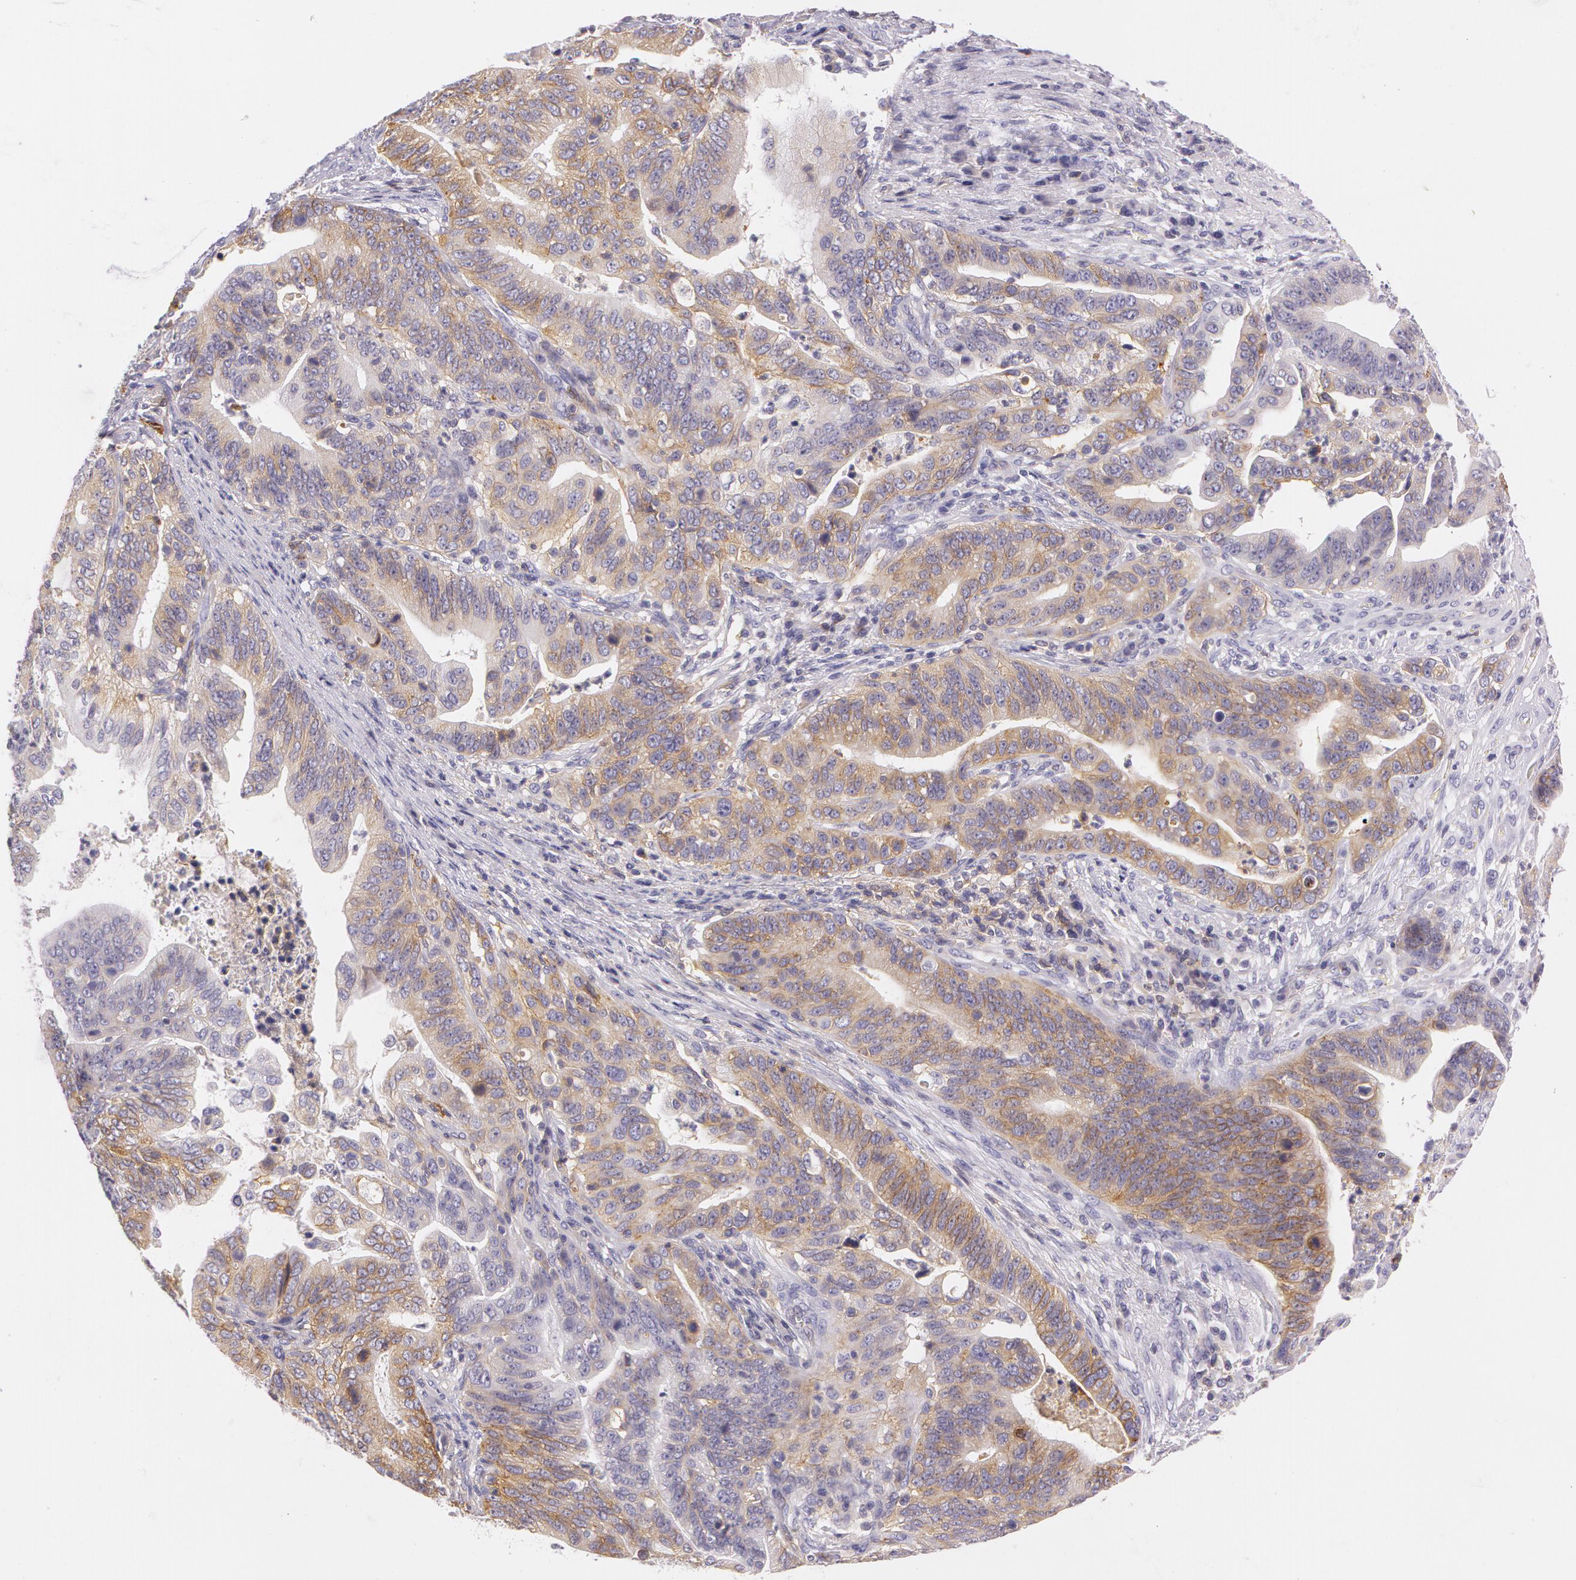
{"staining": {"intensity": "weak", "quantity": ">75%", "location": "cytoplasmic/membranous"}, "tissue": "stomach cancer", "cell_type": "Tumor cells", "image_type": "cancer", "snomed": [{"axis": "morphology", "description": "Adenocarcinoma, NOS"}, {"axis": "topography", "description": "Stomach, upper"}], "caption": "High-magnification brightfield microscopy of stomach cancer (adenocarcinoma) stained with DAB (3,3'-diaminobenzidine) (brown) and counterstained with hematoxylin (blue). tumor cells exhibit weak cytoplasmic/membranous positivity is identified in approximately>75% of cells.", "gene": "LY75", "patient": {"sex": "female", "age": 50}}